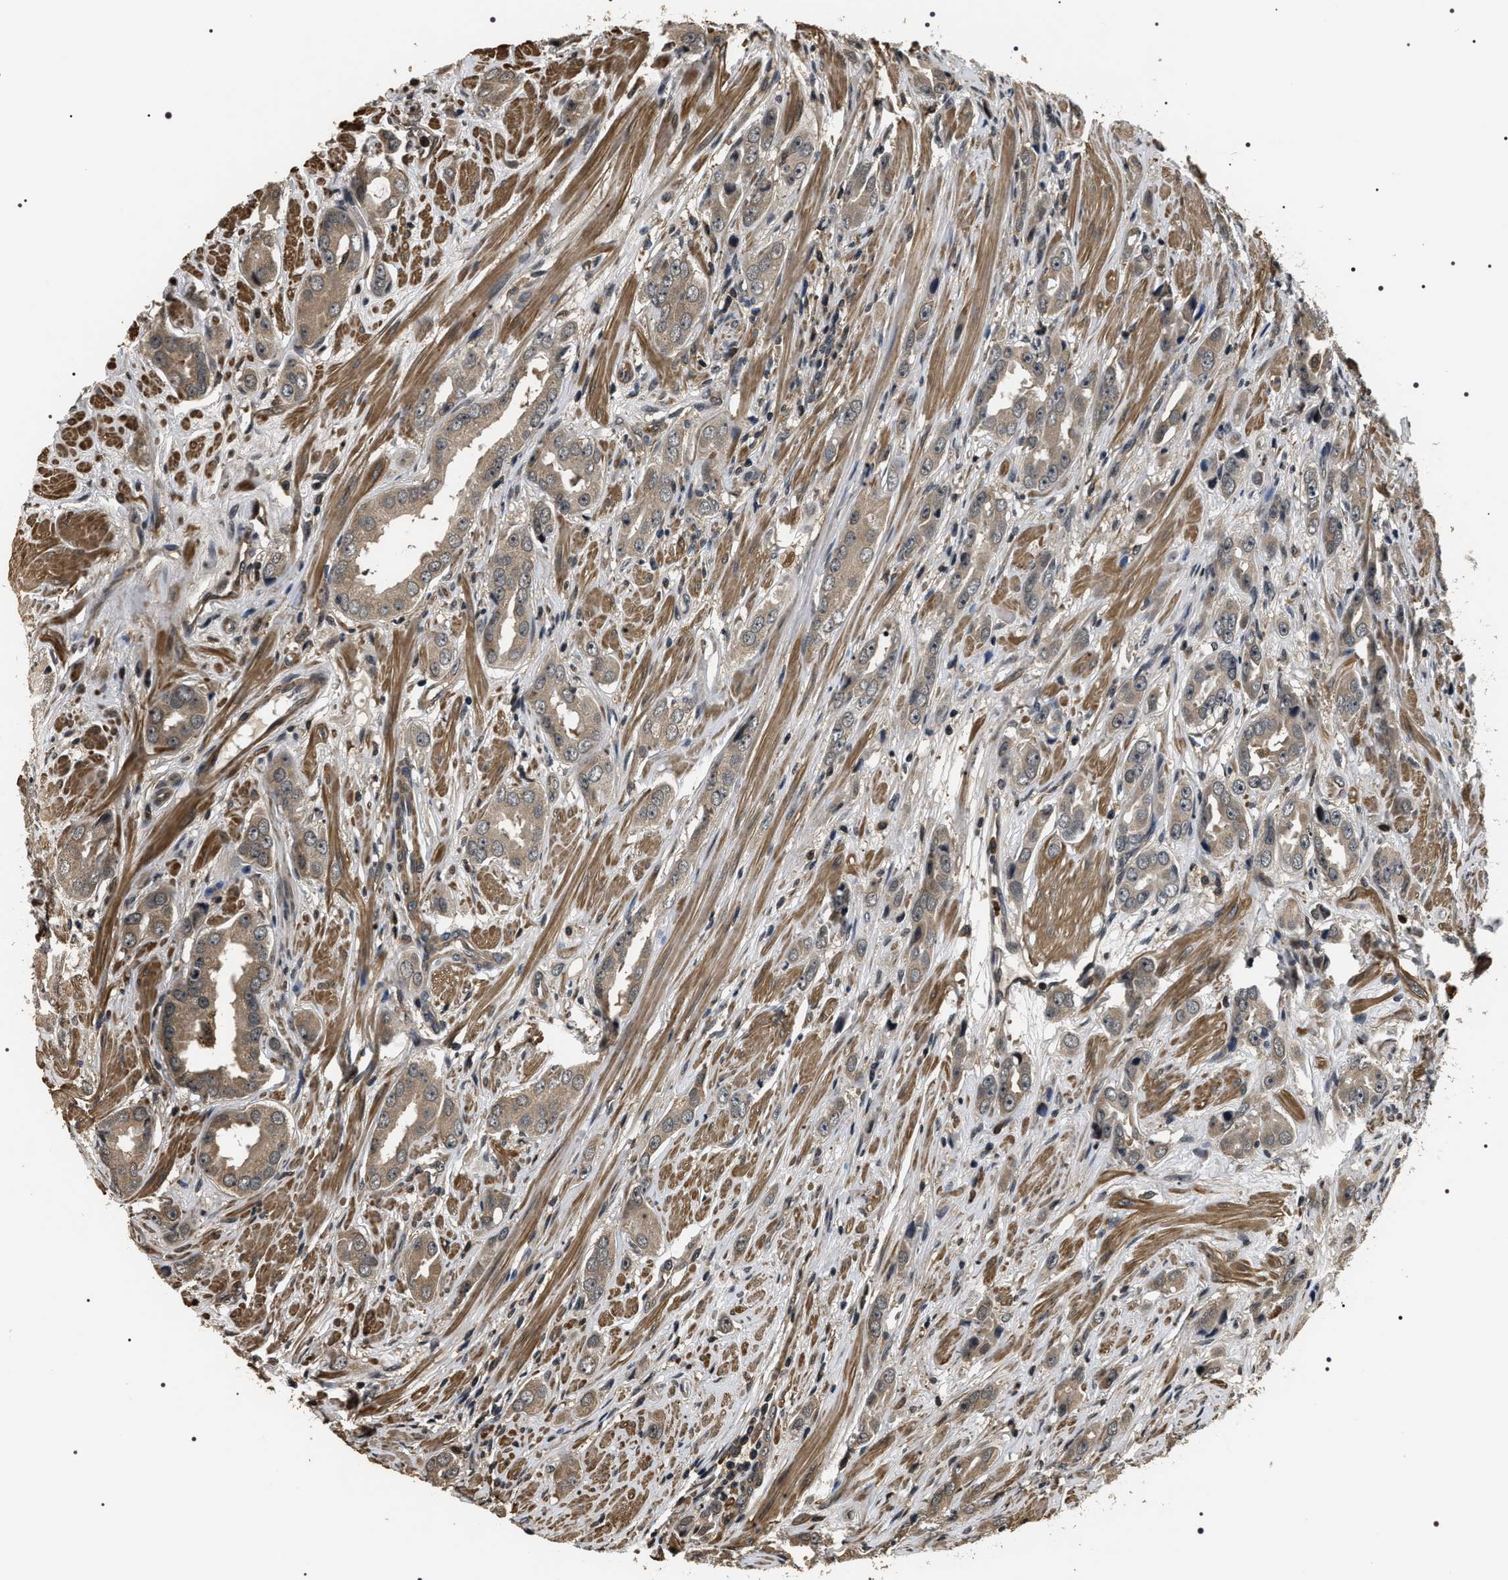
{"staining": {"intensity": "weak", "quantity": "25%-75%", "location": "cytoplasmic/membranous"}, "tissue": "prostate cancer", "cell_type": "Tumor cells", "image_type": "cancer", "snomed": [{"axis": "morphology", "description": "Adenocarcinoma, Medium grade"}, {"axis": "topography", "description": "Prostate"}], "caption": "Prostate cancer (adenocarcinoma (medium-grade)) stained for a protein displays weak cytoplasmic/membranous positivity in tumor cells. (IHC, brightfield microscopy, high magnification).", "gene": "ARHGAP22", "patient": {"sex": "male", "age": 53}}